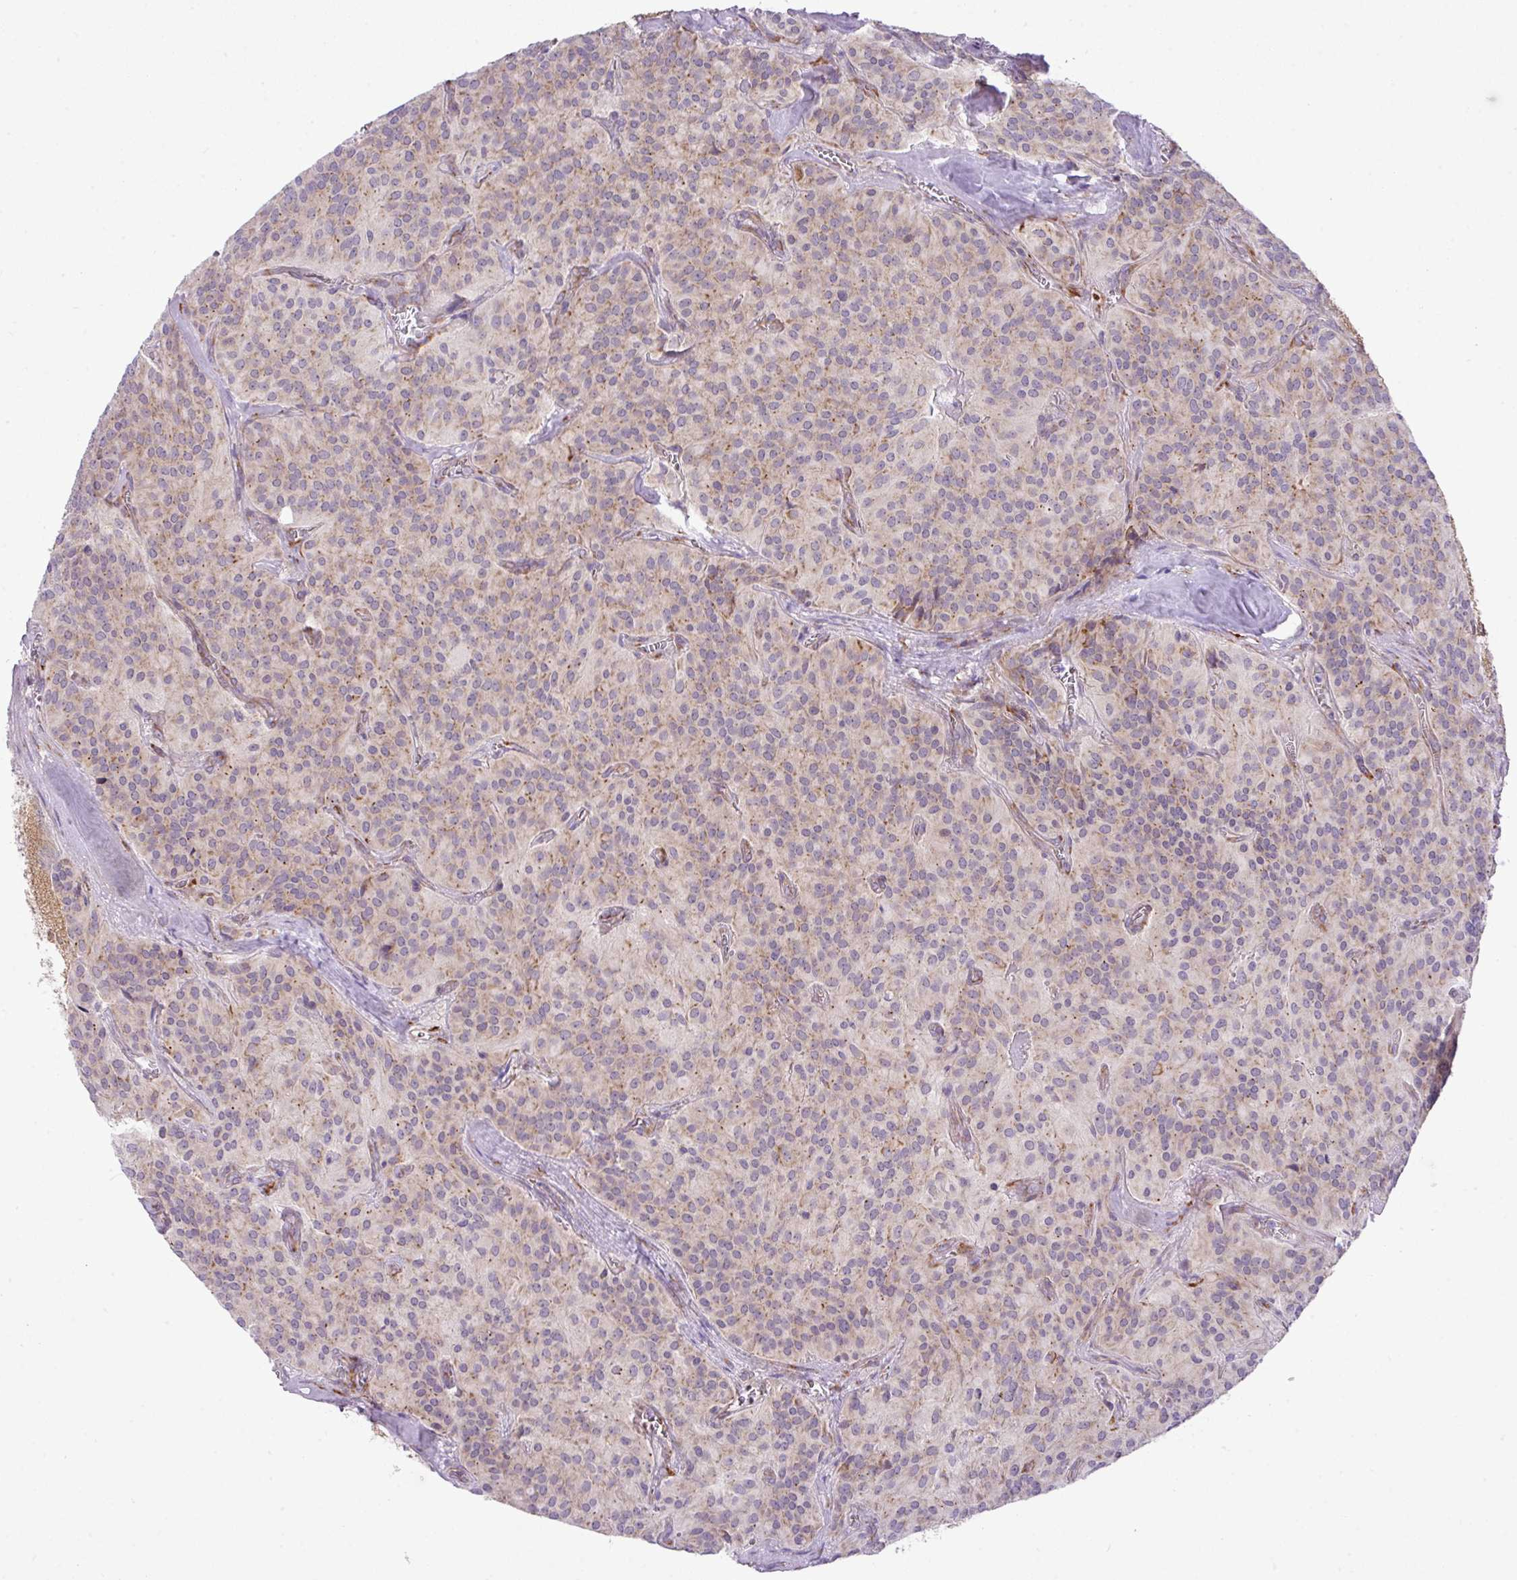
{"staining": {"intensity": "moderate", "quantity": "<25%", "location": "cytoplasmic/membranous"}, "tissue": "glioma", "cell_type": "Tumor cells", "image_type": "cancer", "snomed": [{"axis": "morphology", "description": "Glioma, malignant, Low grade"}, {"axis": "topography", "description": "Brain"}], "caption": "Tumor cells exhibit low levels of moderate cytoplasmic/membranous expression in about <25% of cells in malignant glioma (low-grade).", "gene": "CFAP97", "patient": {"sex": "male", "age": 42}}